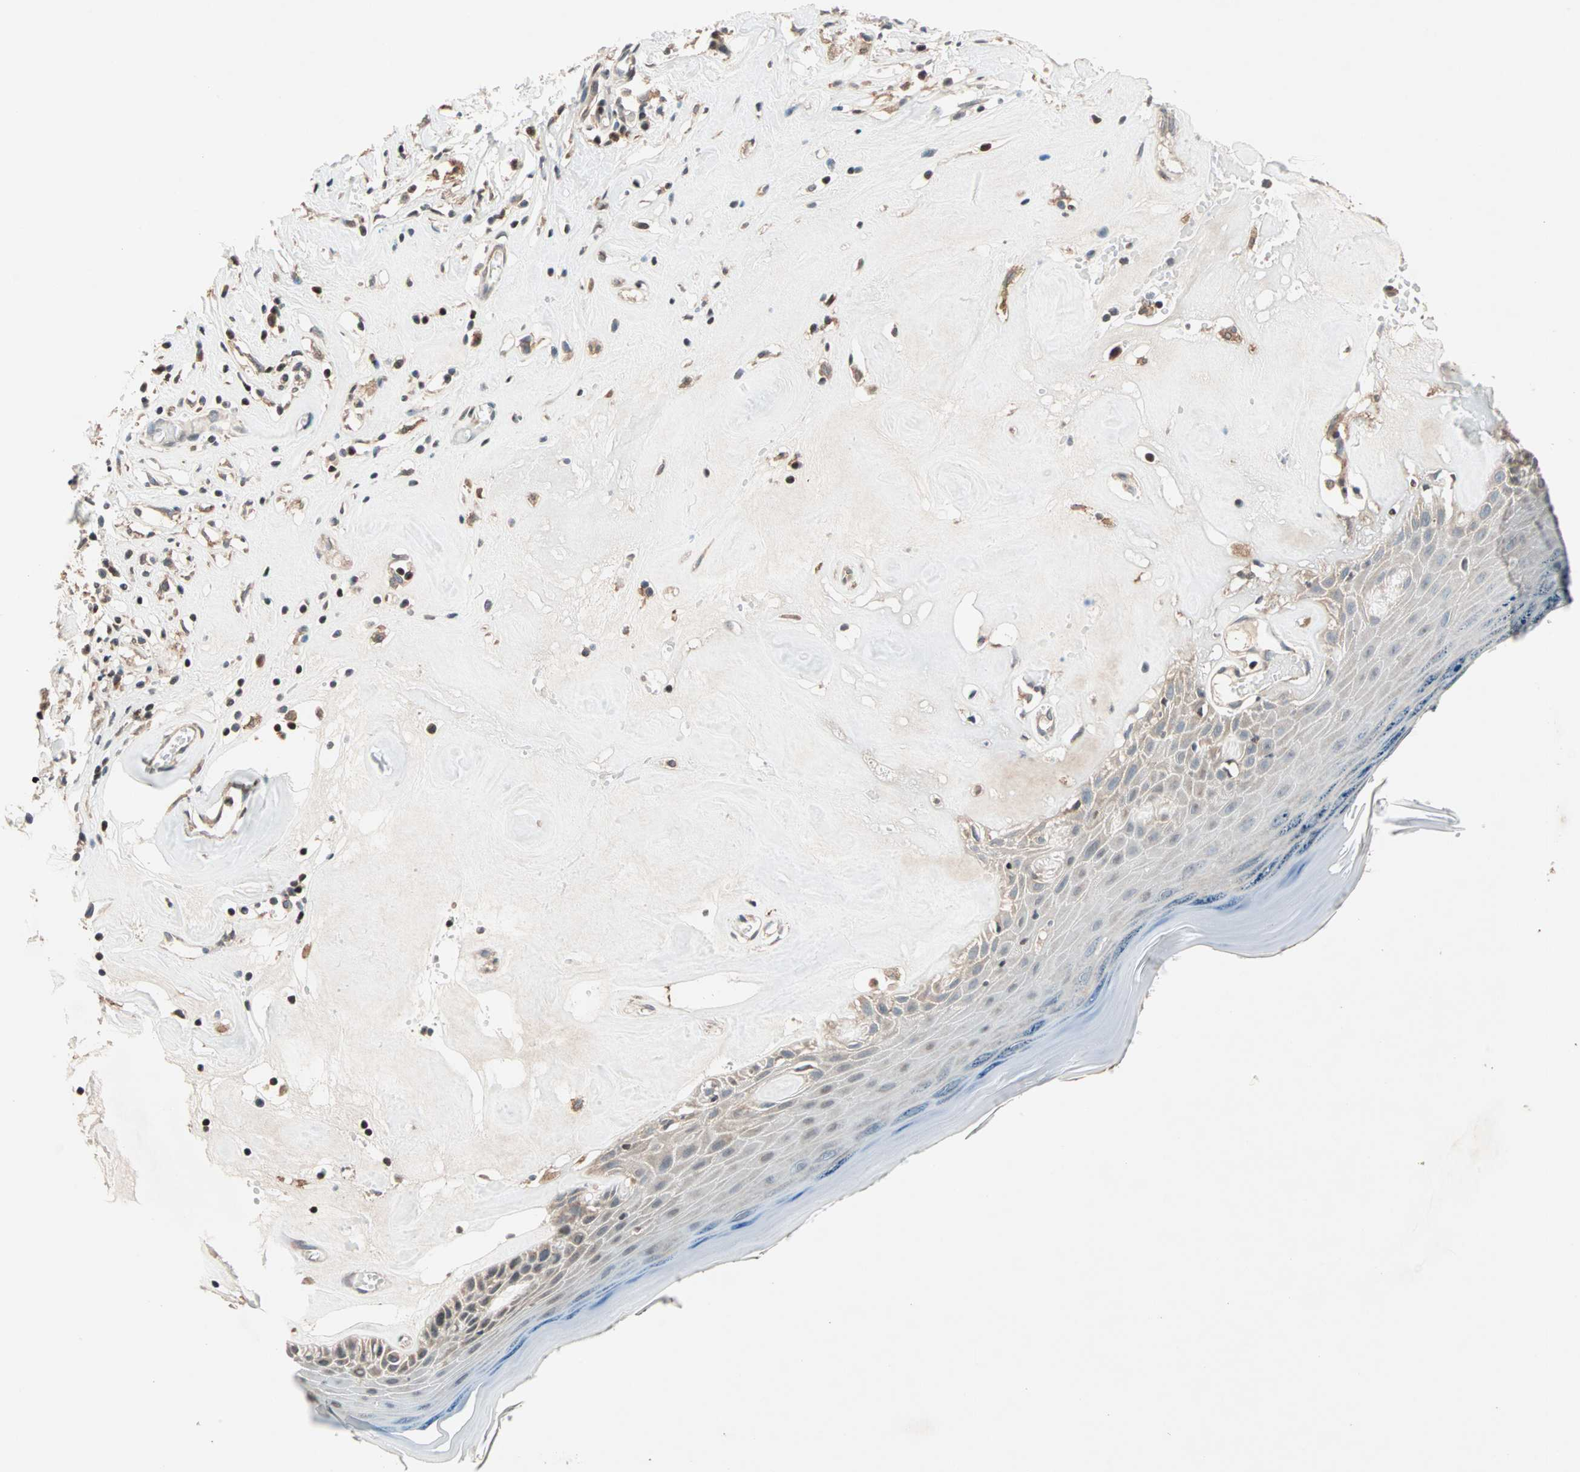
{"staining": {"intensity": "moderate", "quantity": ">75%", "location": "cytoplasmic/membranous"}, "tissue": "skin", "cell_type": "Epidermal cells", "image_type": "normal", "snomed": [{"axis": "morphology", "description": "Normal tissue, NOS"}, {"axis": "morphology", "description": "Inflammation, NOS"}, {"axis": "topography", "description": "Vulva"}], "caption": "Moderate cytoplasmic/membranous staining is seen in approximately >75% of epidermal cells in benign skin.", "gene": "HECW1", "patient": {"sex": "female", "age": 84}}